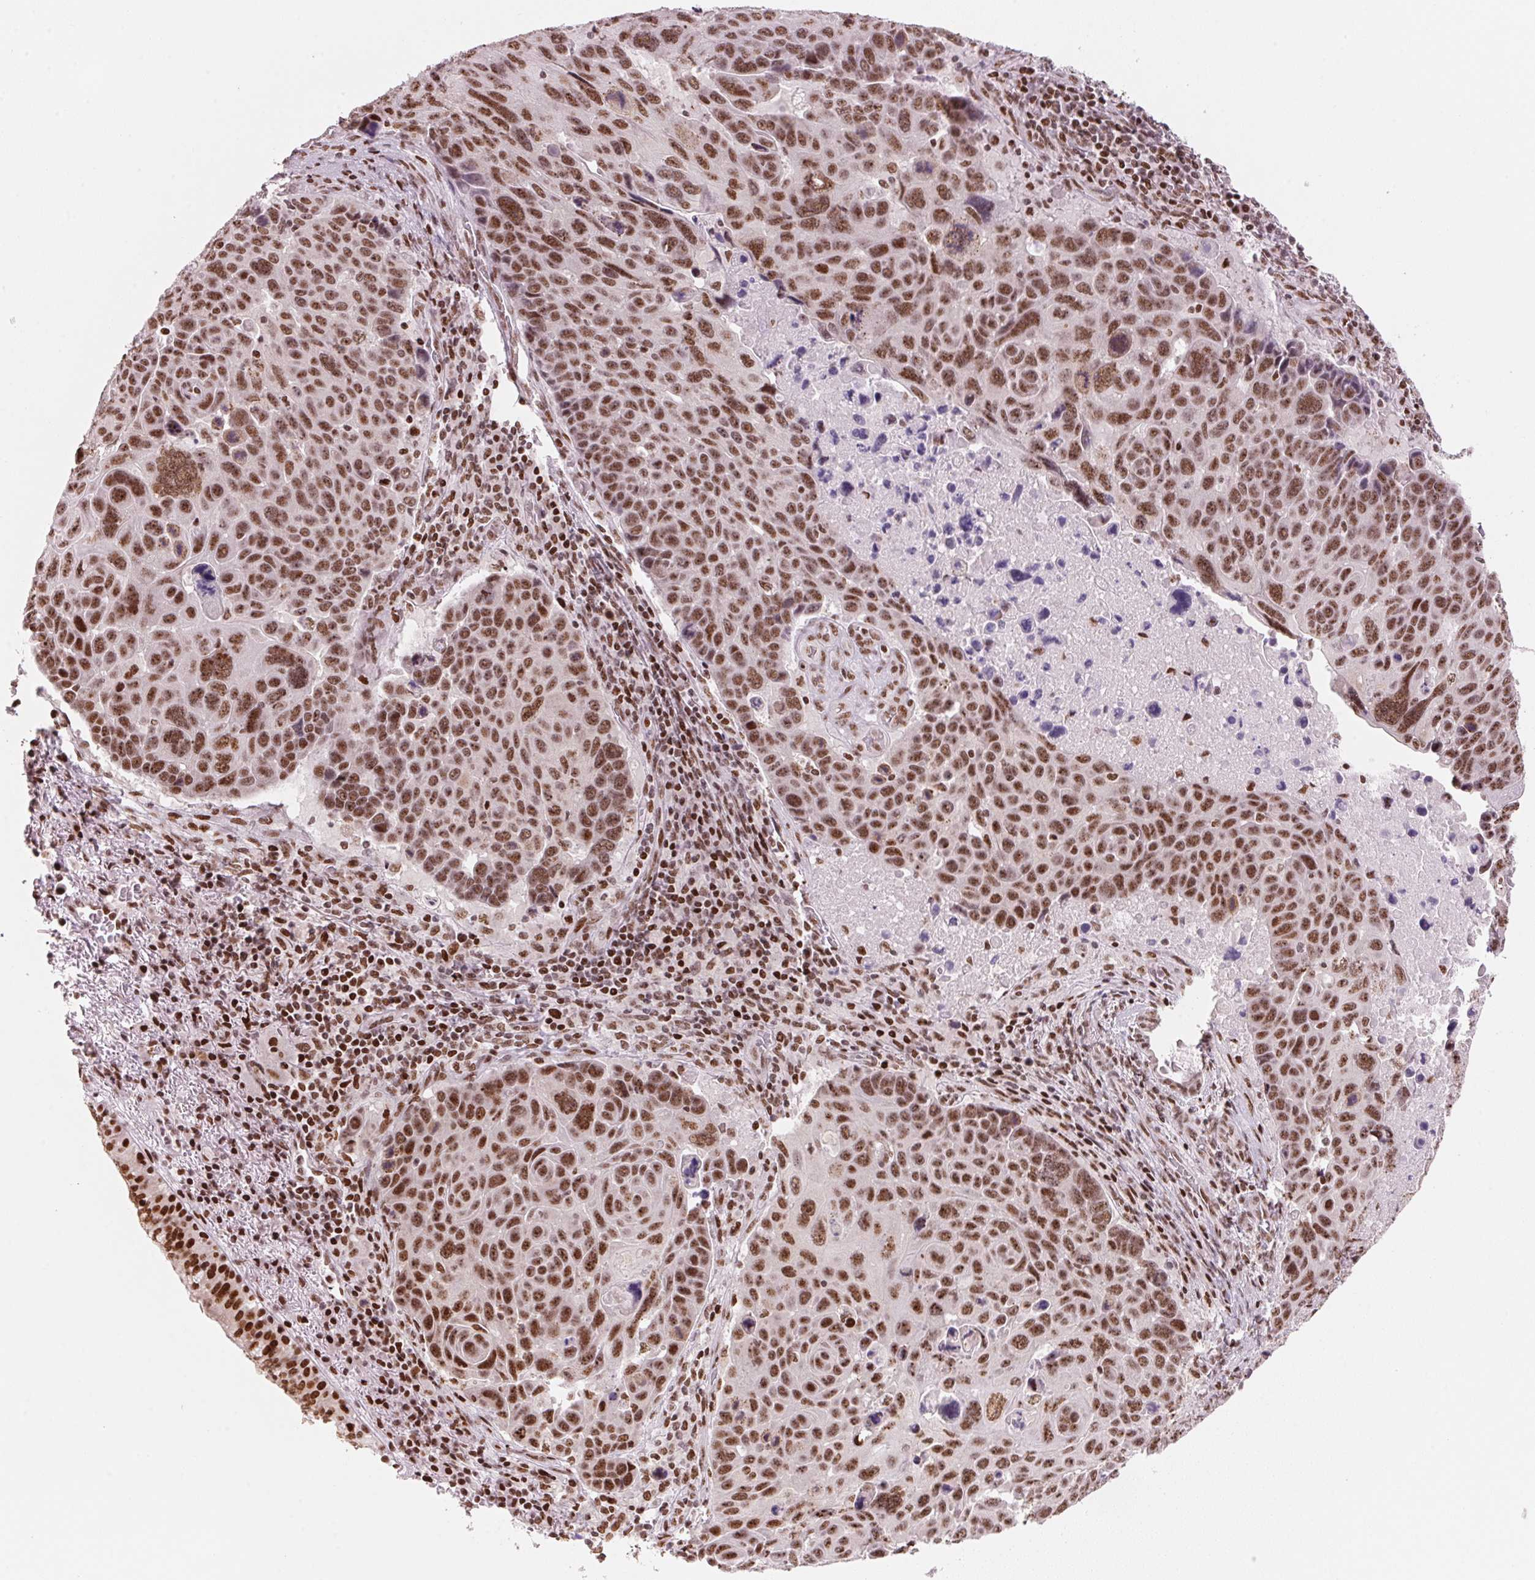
{"staining": {"intensity": "strong", "quantity": ">75%", "location": "nuclear"}, "tissue": "lung cancer", "cell_type": "Tumor cells", "image_type": "cancer", "snomed": [{"axis": "morphology", "description": "Squamous cell carcinoma, NOS"}, {"axis": "topography", "description": "Lung"}], "caption": "A brown stain highlights strong nuclear staining of a protein in human lung squamous cell carcinoma tumor cells.", "gene": "NXF1", "patient": {"sex": "male", "age": 68}}